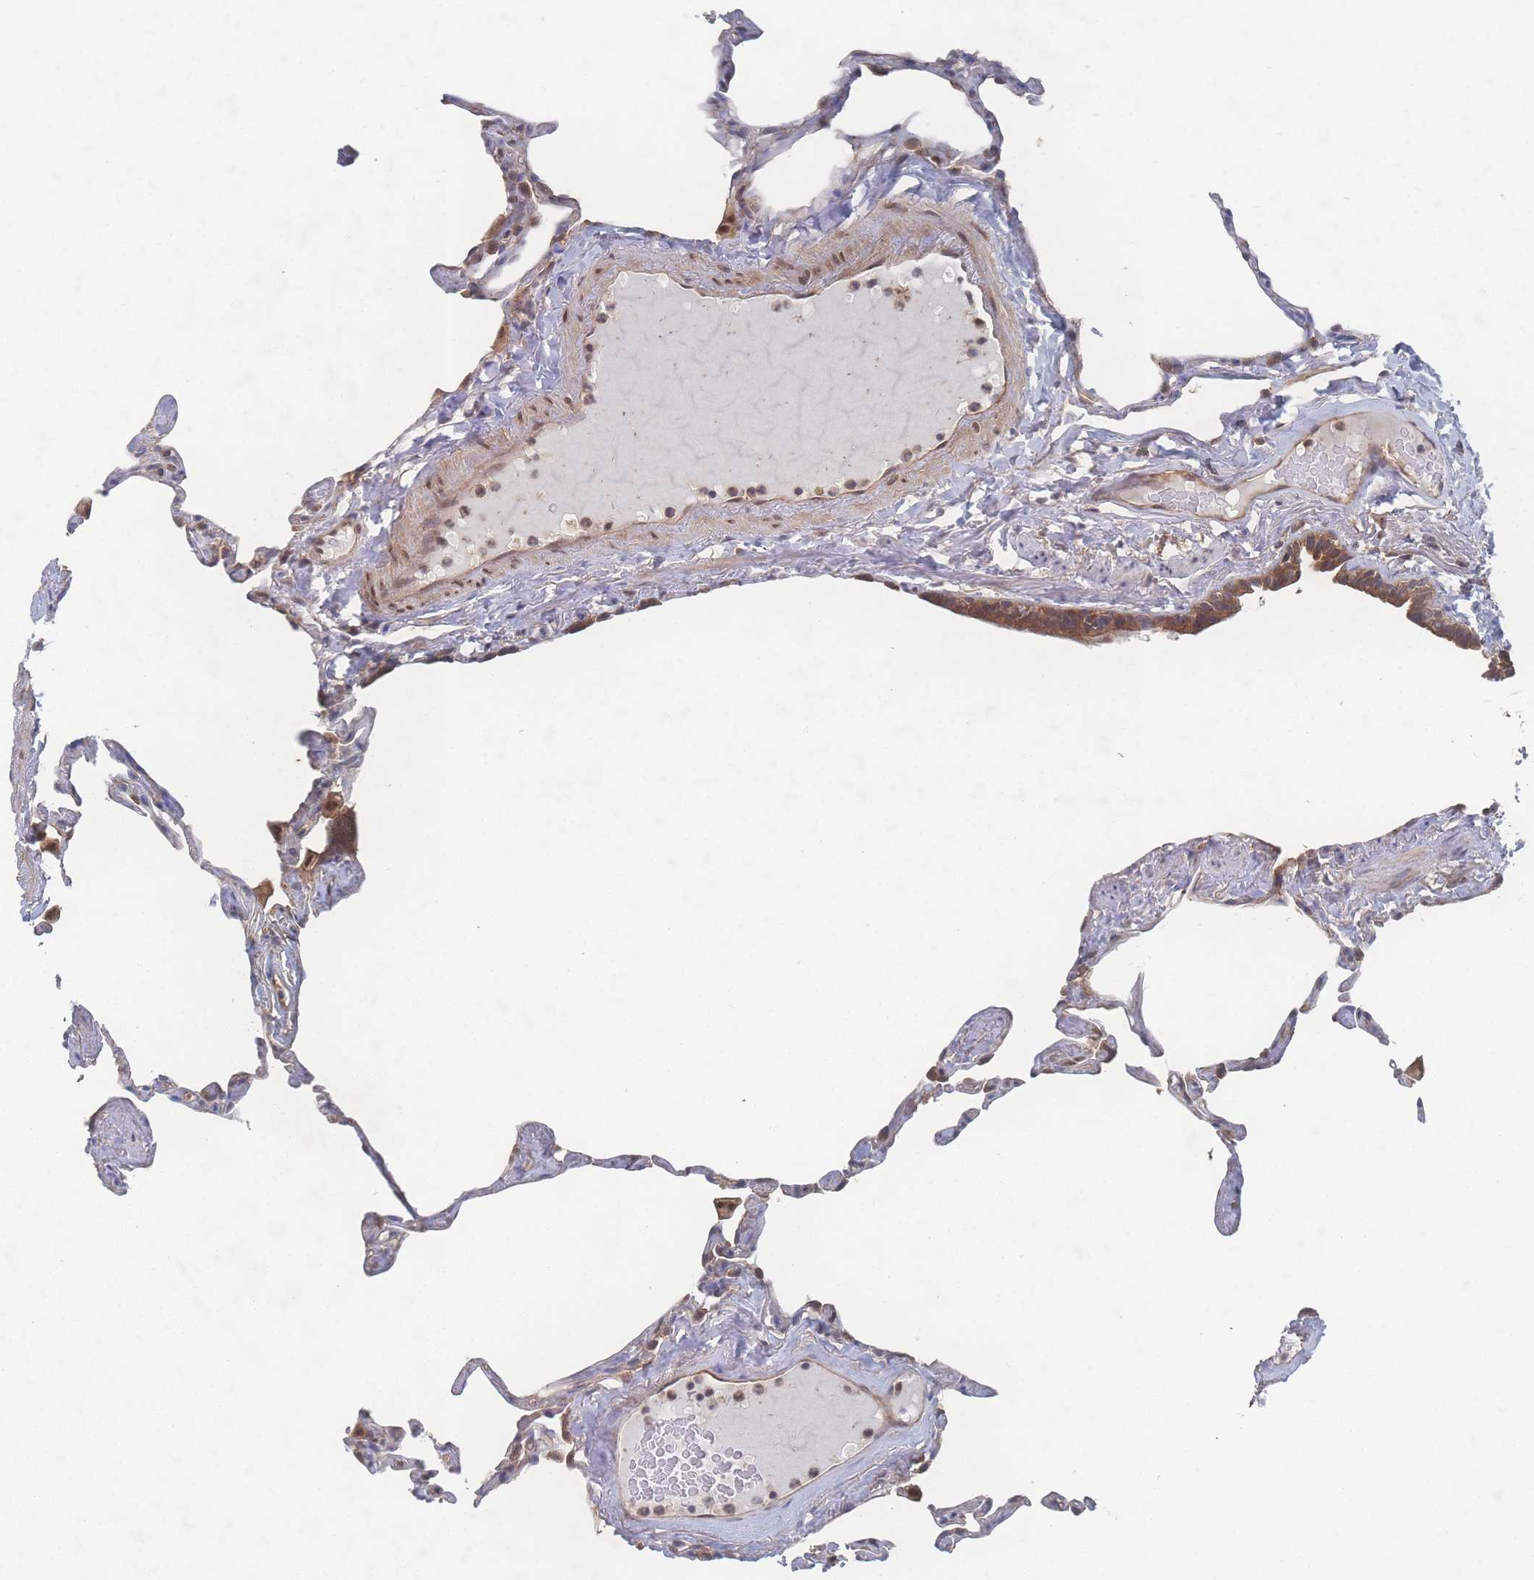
{"staining": {"intensity": "moderate", "quantity": "25%-75%", "location": "cytoplasmic/membranous"}, "tissue": "lung", "cell_type": "Alveolar cells", "image_type": "normal", "snomed": [{"axis": "morphology", "description": "Normal tissue, NOS"}, {"axis": "topography", "description": "Lung"}], "caption": "Protein staining shows moderate cytoplasmic/membranous staining in approximately 25%-75% of alveolar cells in benign lung. The staining was performed using DAB (3,3'-diaminobenzidine), with brown indicating positive protein expression. Nuclei are stained blue with hematoxylin.", "gene": "PSMA1", "patient": {"sex": "male", "age": 65}}